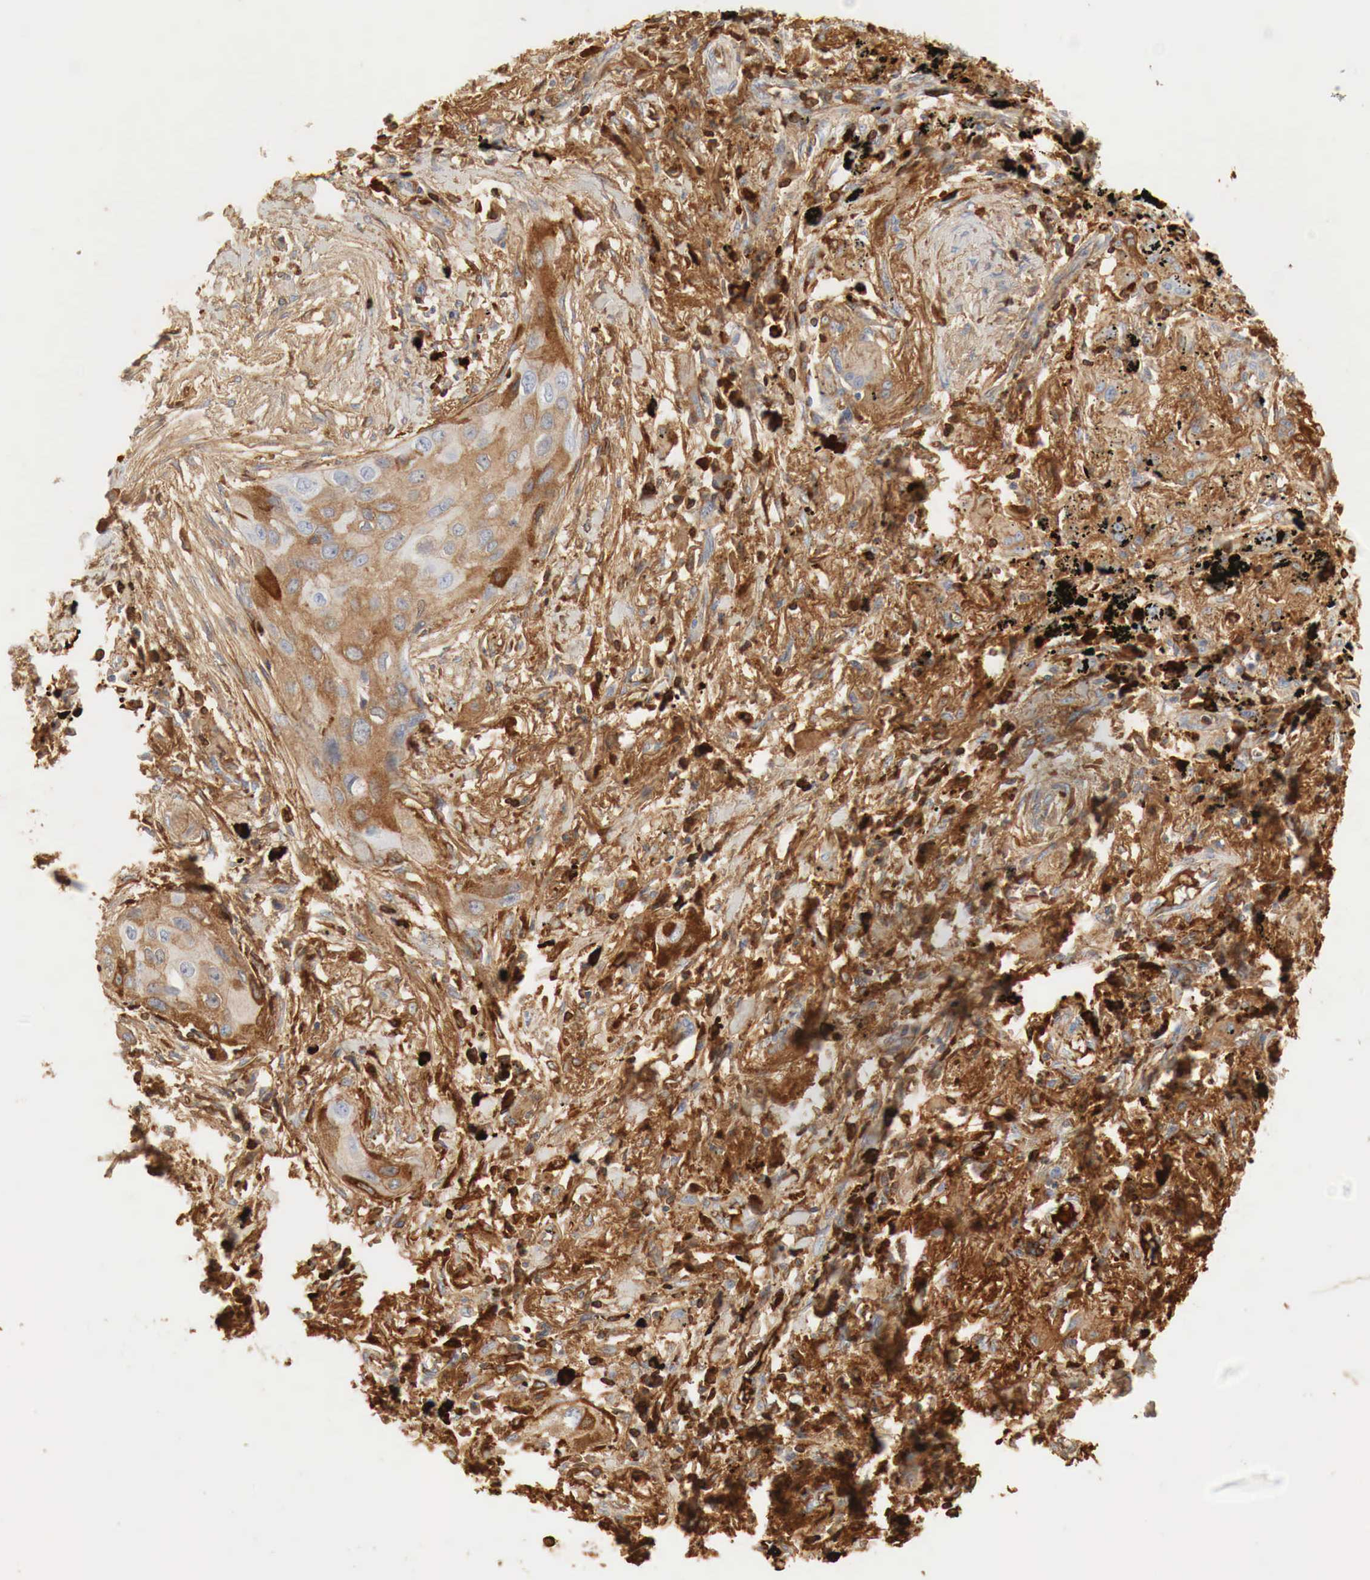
{"staining": {"intensity": "moderate", "quantity": "25%-75%", "location": "cytoplasmic/membranous"}, "tissue": "lung cancer", "cell_type": "Tumor cells", "image_type": "cancer", "snomed": [{"axis": "morphology", "description": "Squamous cell carcinoma, NOS"}, {"axis": "topography", "description": "Lung"}], "caption": "Squamous cell carcinoma (lung) stained with DAB immunohistochemistry (IHC) shows medium levels of moderate cytoplasmic/membranous expression in about 25%-75% of tumor cells. (Brightfield microscopy of DAB IHC at high magnification).", "gene": "IGLC3", "patient": {"sex": "male", "age": 71}}